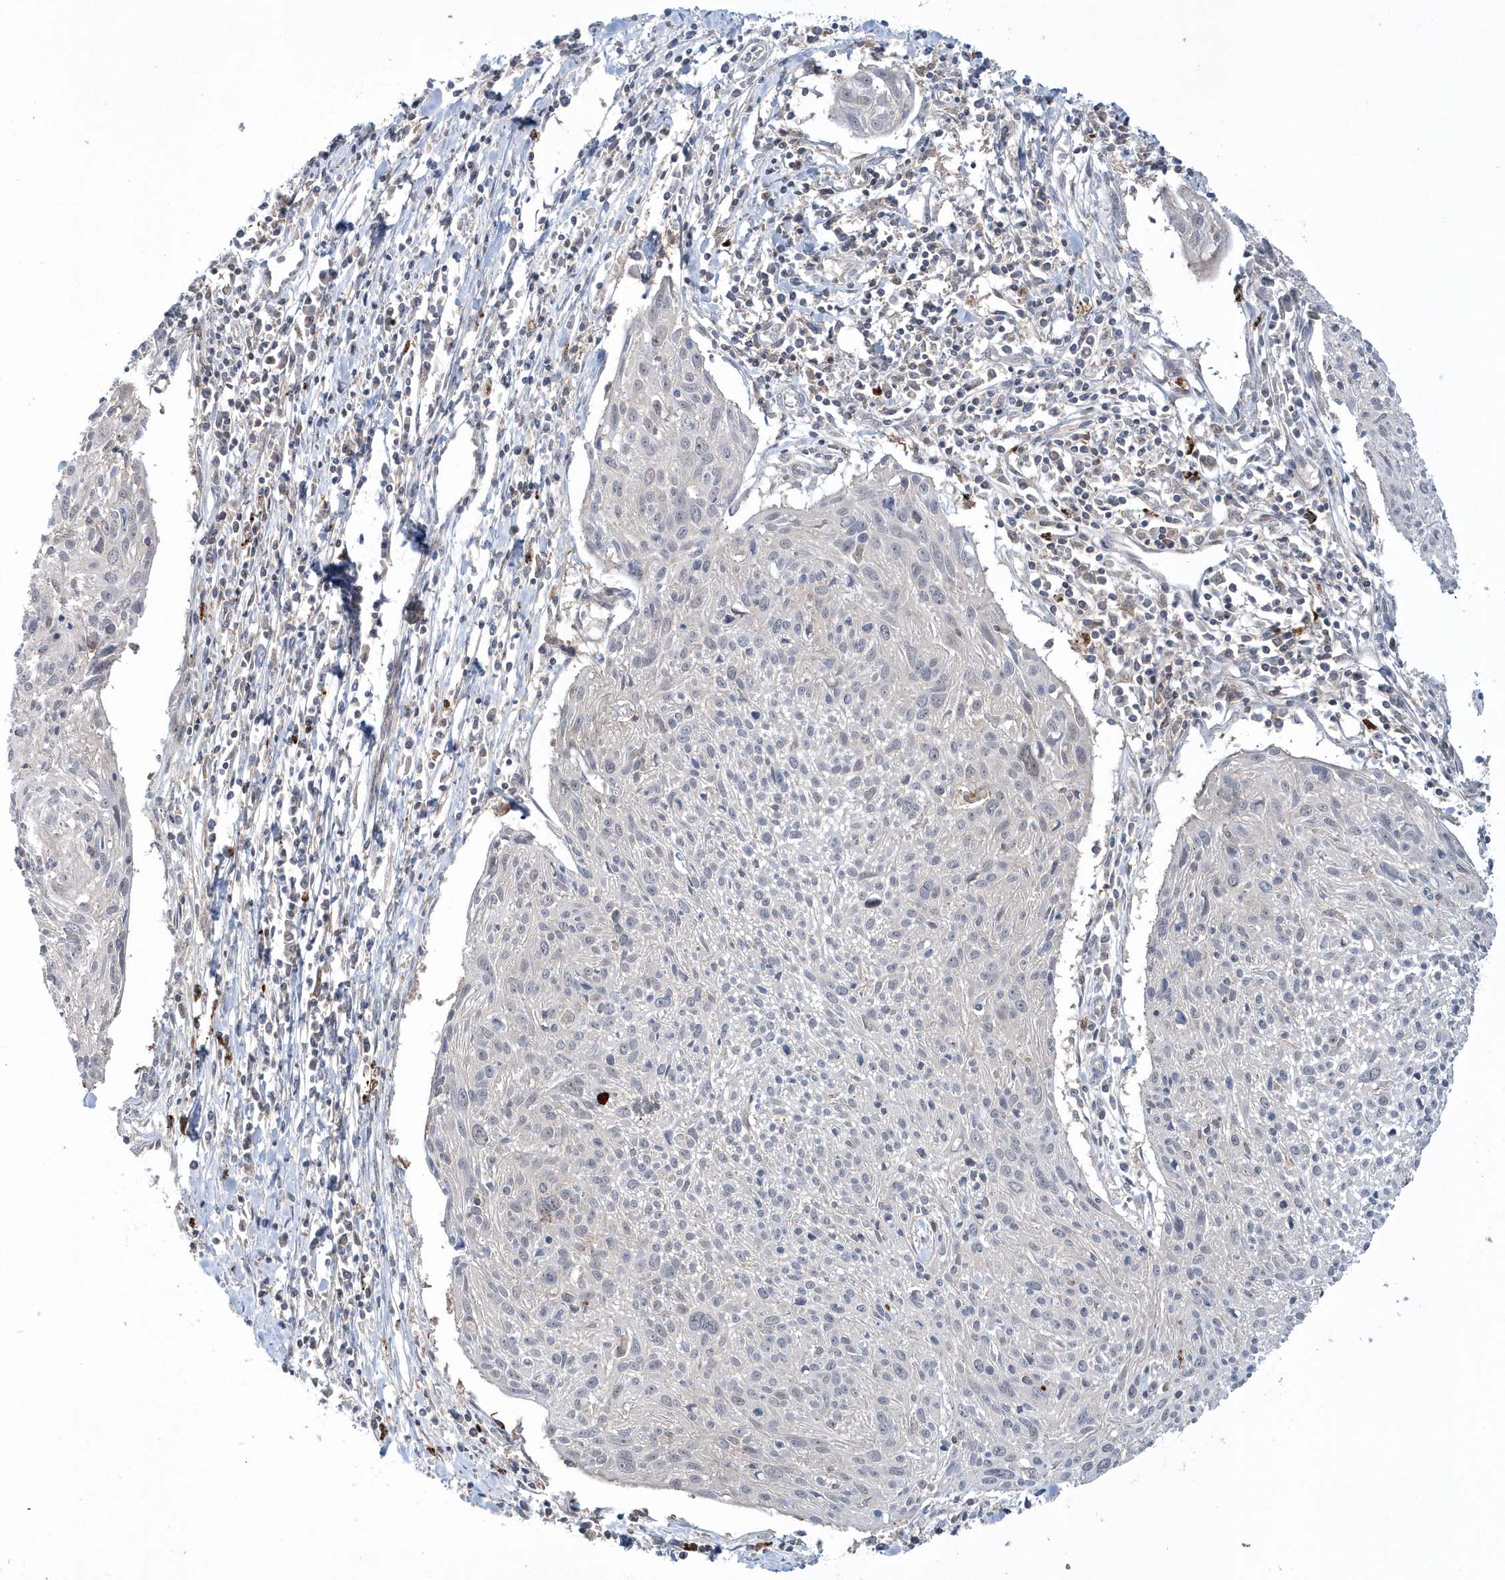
{"staining": {"intensity": "negative", "quantity": "none", "location": "none"}, "tissue": "cervical cancer", "cell_type": "Tumor cells", "image_type": "cancer", "snomed": [{"axis": "morphology", "description": "Squamous cell carcinoma, NOS"}, {"axis": "topography", "description": "Cervix"}], "caption": "Cervical squamous cell carcinoma stained for a protein using immunohistochemistry (IHC) shows no positivity tumor cells.", "gene": "RNF7", "patient": {"sex": "female", "age": 51}}